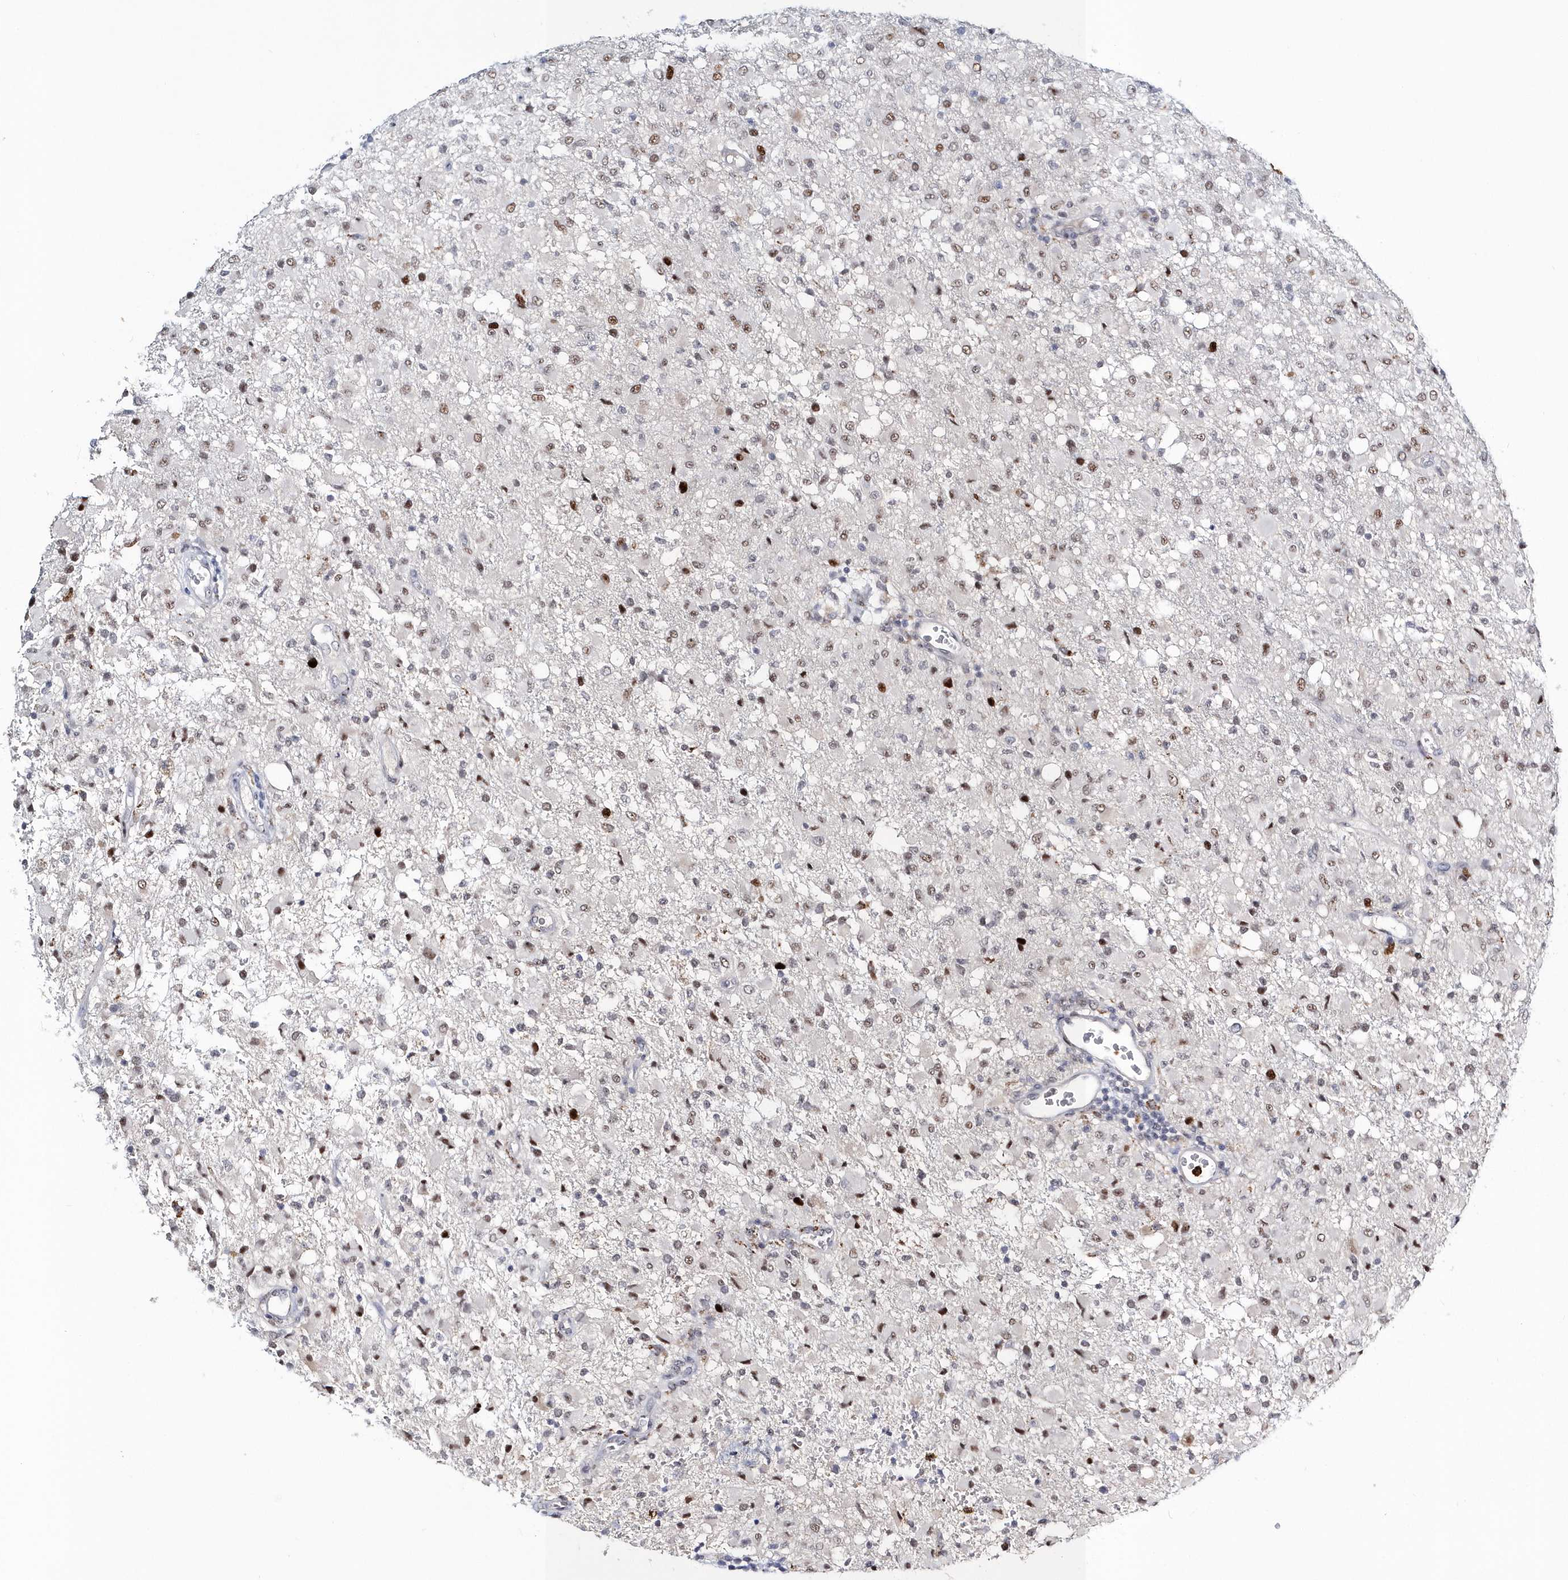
{"staining": {"intensity": "weak", "quantity": "25%-75%", "location": "nuclear"}, "tissue": "glioma", "cell_type": "Tumor cells", "image_type": "cancer", "snomed": [{"axis": "morphology", "description": "Glioma, malignant, High grade"}, {"axis": "topography", "description": "Brain"}], "caption": "Approximately 25%-75% of tumor cells in human malignant high-grade glioma display weak nuclear protein positivity as visualized by brown immunohistochemical staining.", "gene": "ASCL4", "patient": {"sex": "female", "age": 57}}